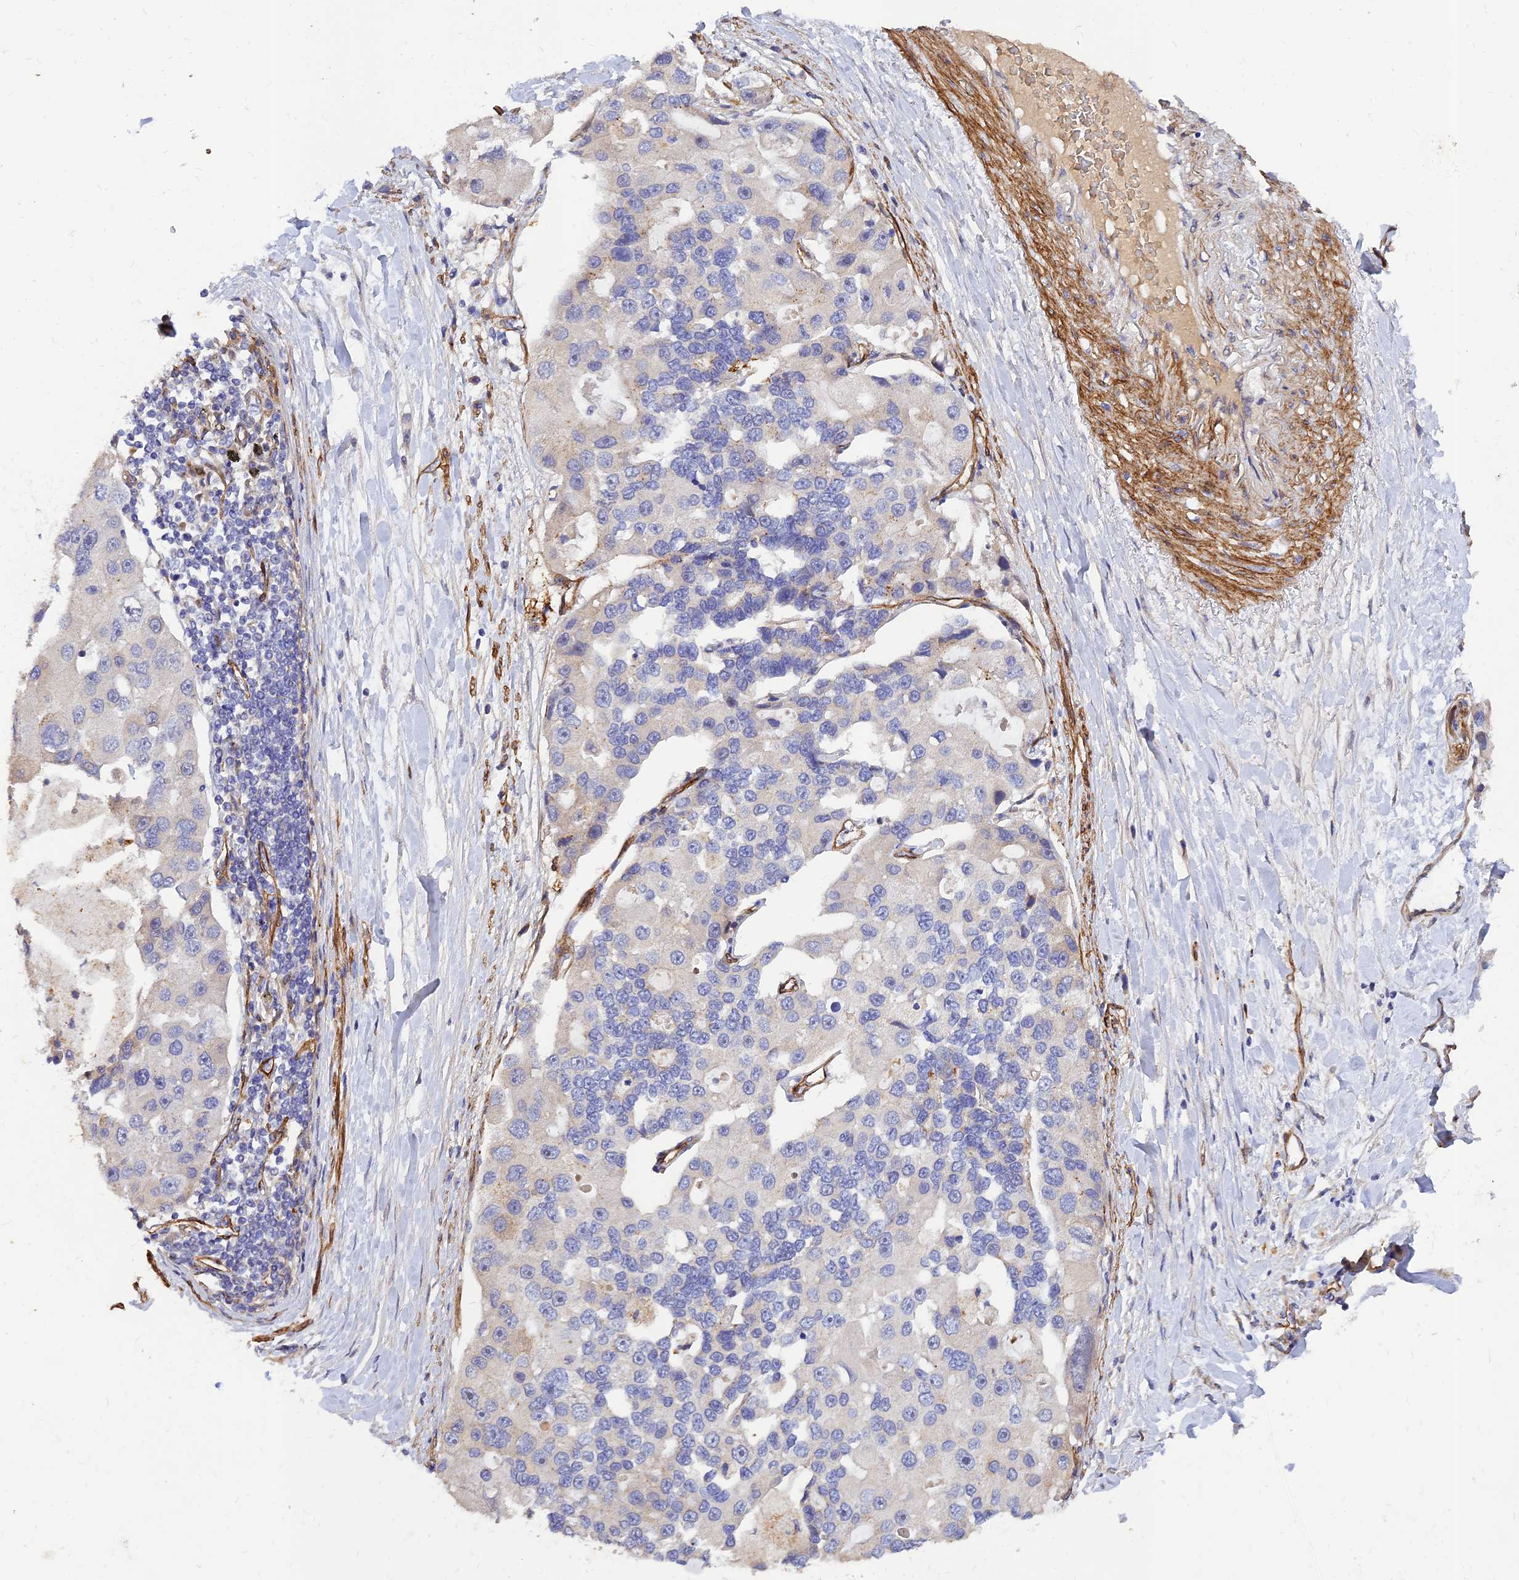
{"staining": {"intensity": "negative", "quantity": "none", "location": "none"}, "tissue": "lung cancer", "cell_type": "Tumor cells", "image_type": "cancer", "snomed": [{"axis": "morphology", "description": "Adenocarcinoma, NOS"}, {"axis": "topography", "description": "Lung"}], "caption": "Photomicrograph shows no protein staining in tumor cells of lung adenocarcinoma tissue.", "gene": "MRPL35", "patient": {"sex": "female", "age": 54}}